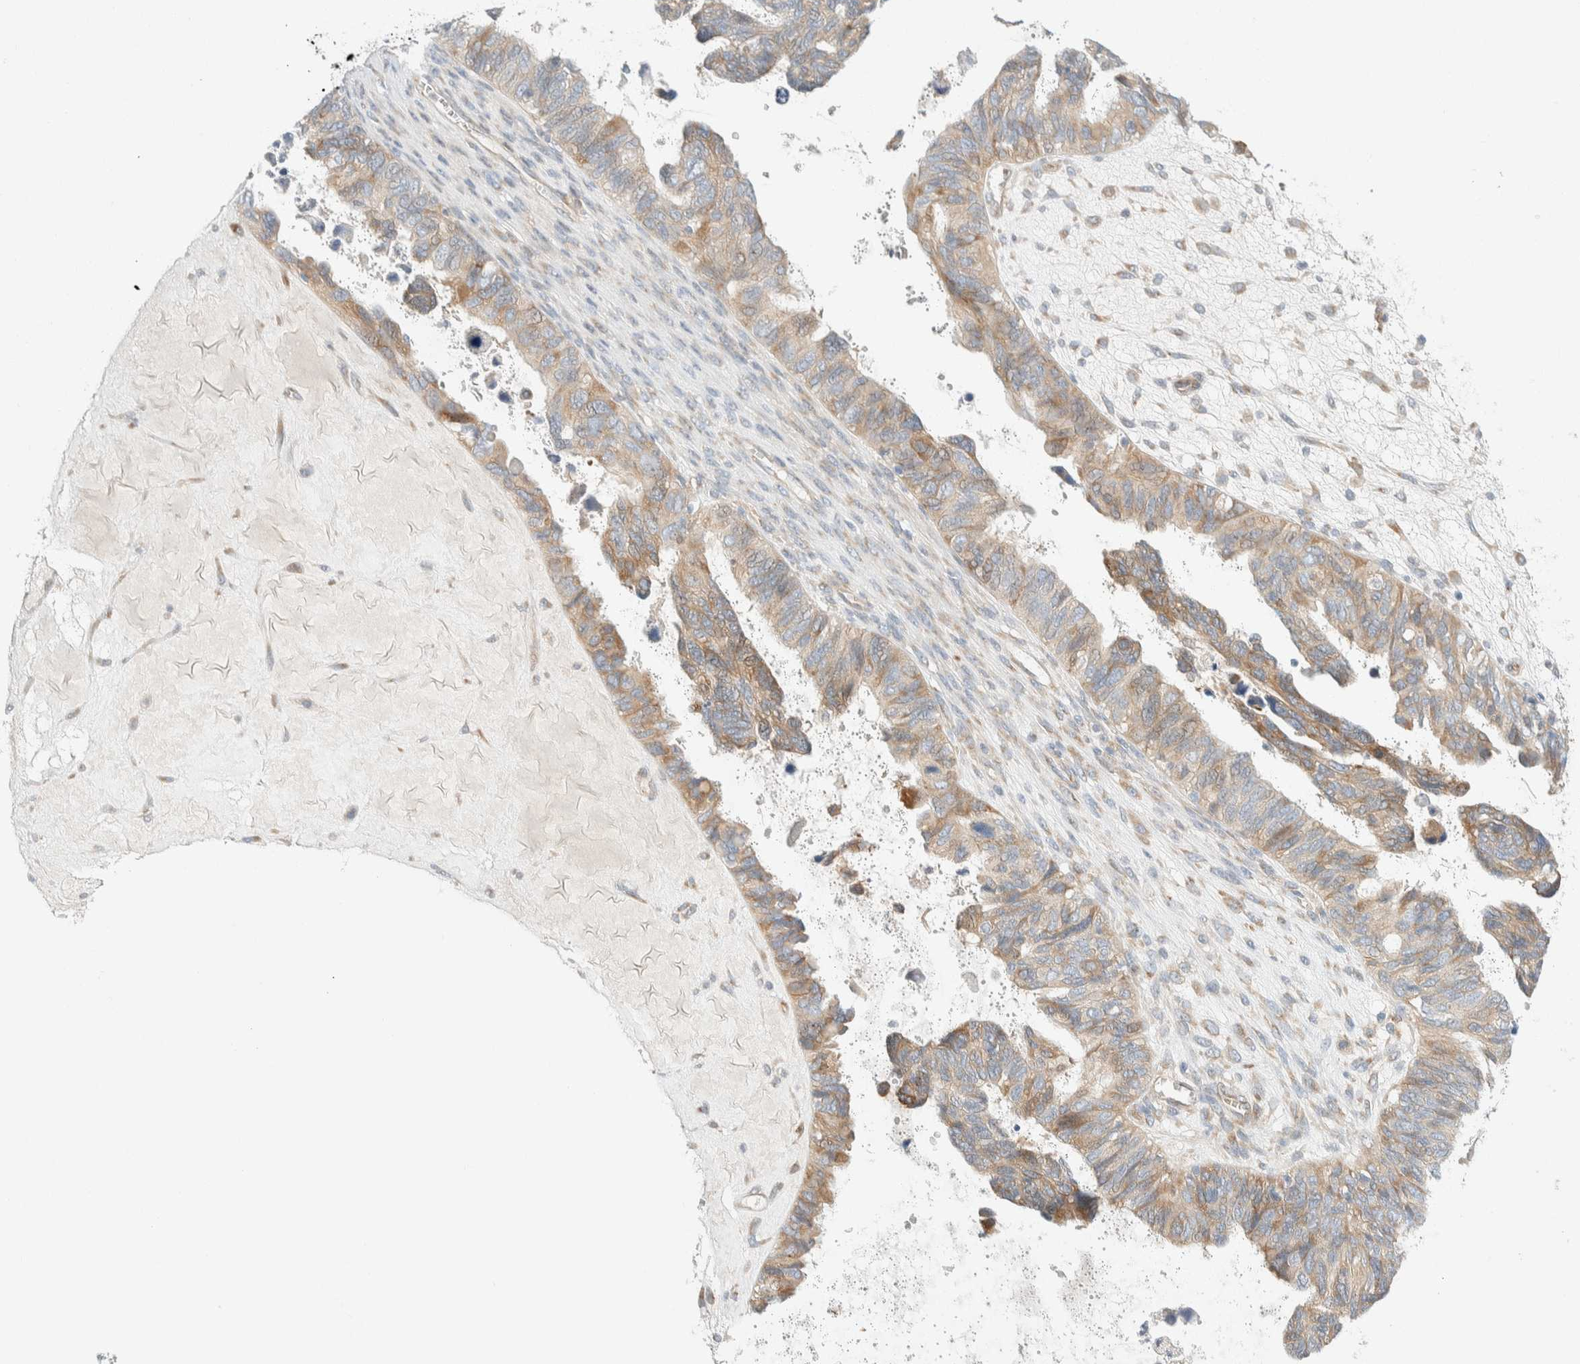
{"staining": {"intensity": "weak", "quantity": ">75%", "location": "cytoplasmic/membranous"}, "tissue": "ovarian cancer", "cell_type": "Tumor cells", "image_type": "cancer", "snomed": [{"axis": "morphology", "description": "Cystadenocarcinoma, serous, NOS"}, {"axis": "topography", "description": "Ovary"}], "caption": "The histopathology image exhibits staining of ovarian cancer (serous cystadenocarcinoma), revealing weak cytoplasmic/membranous protein positivity (brown color) within tumor cells.", "gene": "TMEM184B", "patient": {"sex": "female", "age": 79}}